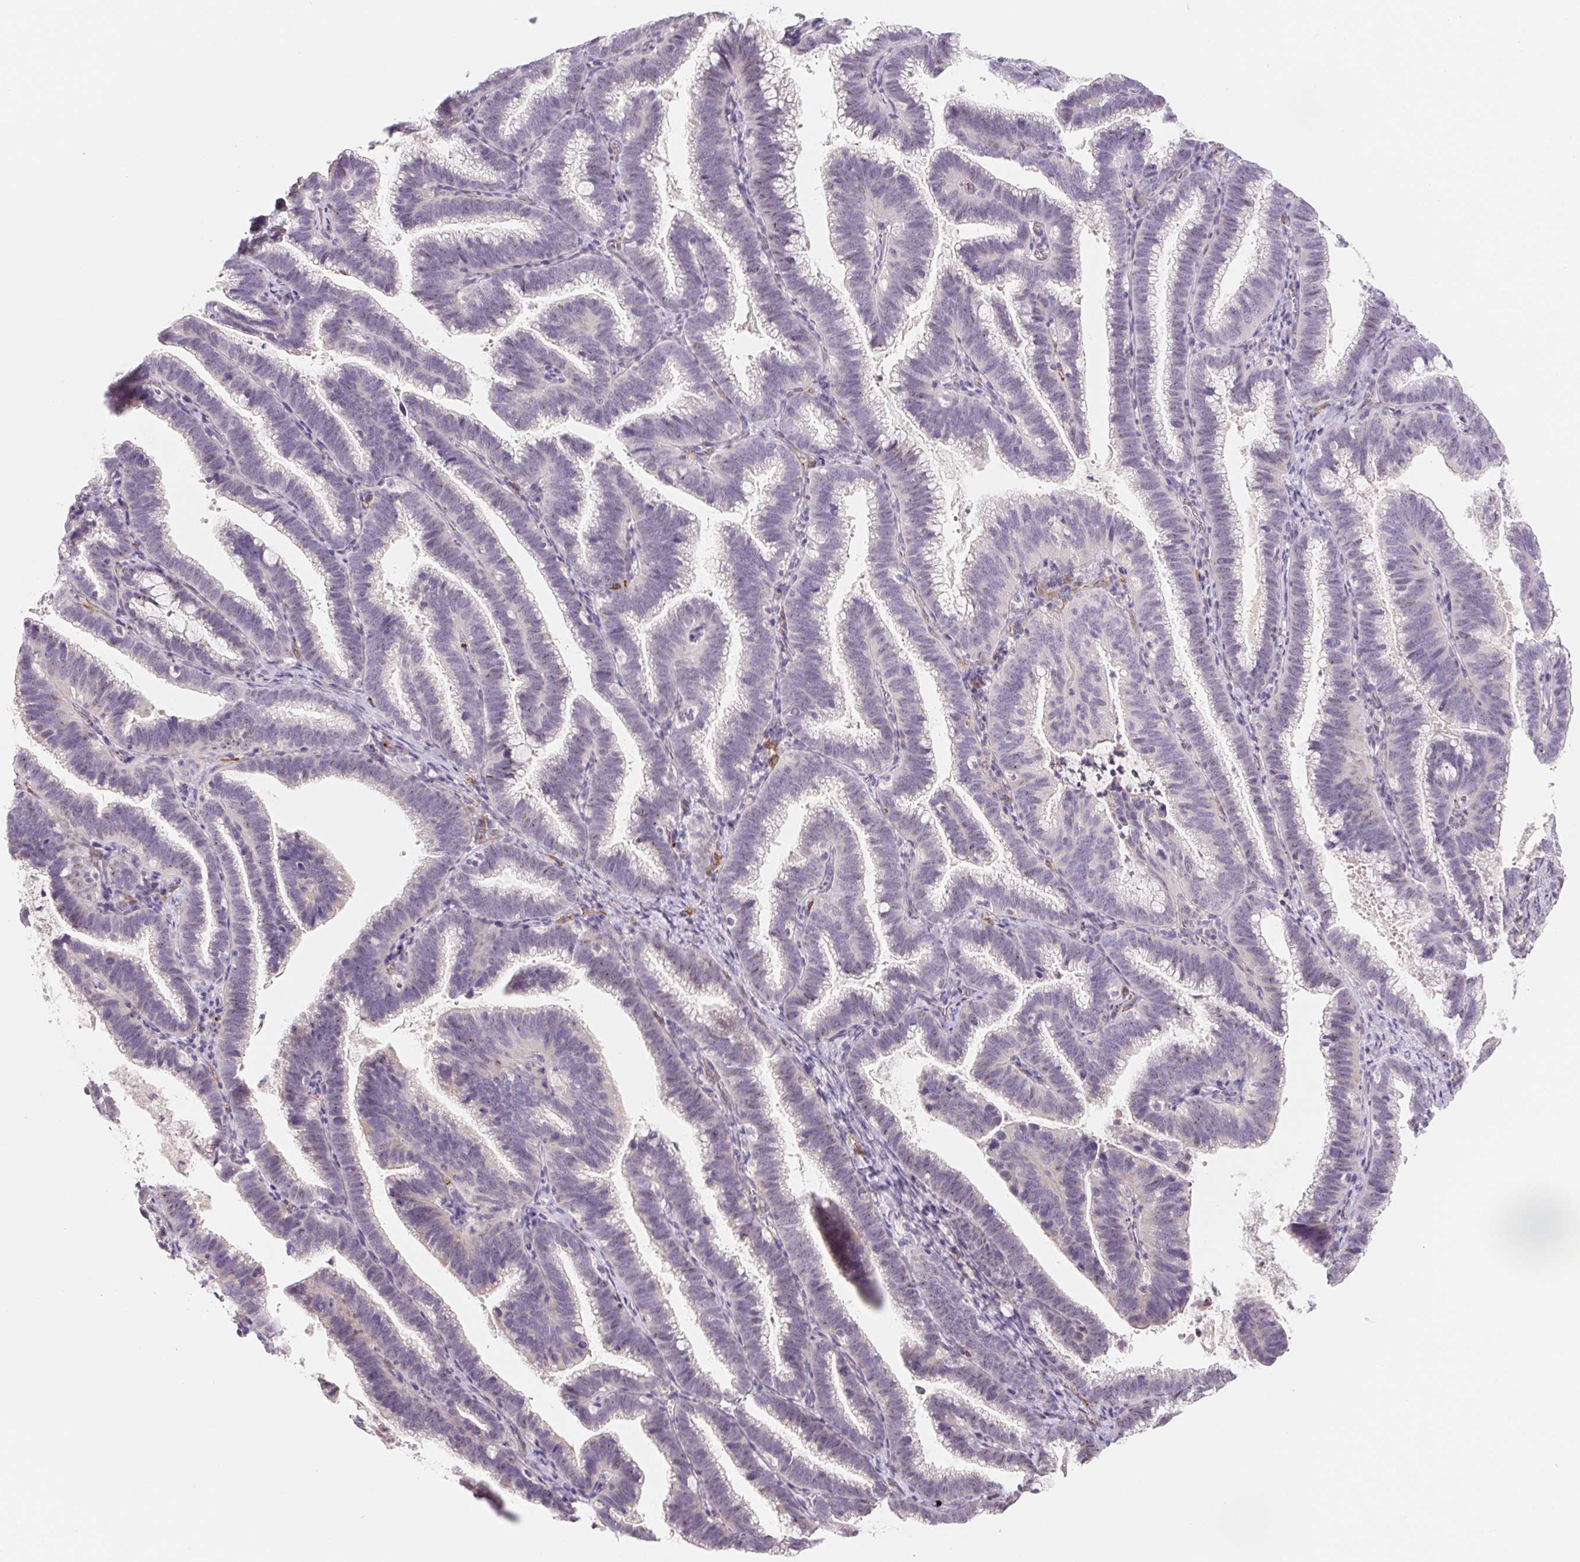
{"staining": {"intensity": "negative", "quantity": "none", "location": "none"}, "tissue": "cervical cancer", "cell_type": "Tumor cells", "image_type": "cancer", "snomed": [{"axis": "morphology", "description": "Adenocarcinoma, NOS"}, {"axis": "topography", "description": "Cervix"}], "caption": "This is an immunohistochemistry histopathology image of adenocarcinoma (cervical). There is no expression in tumor cells.", "gene": "ANKRD13B", "patient": {"sex": "female", "age": 61}}